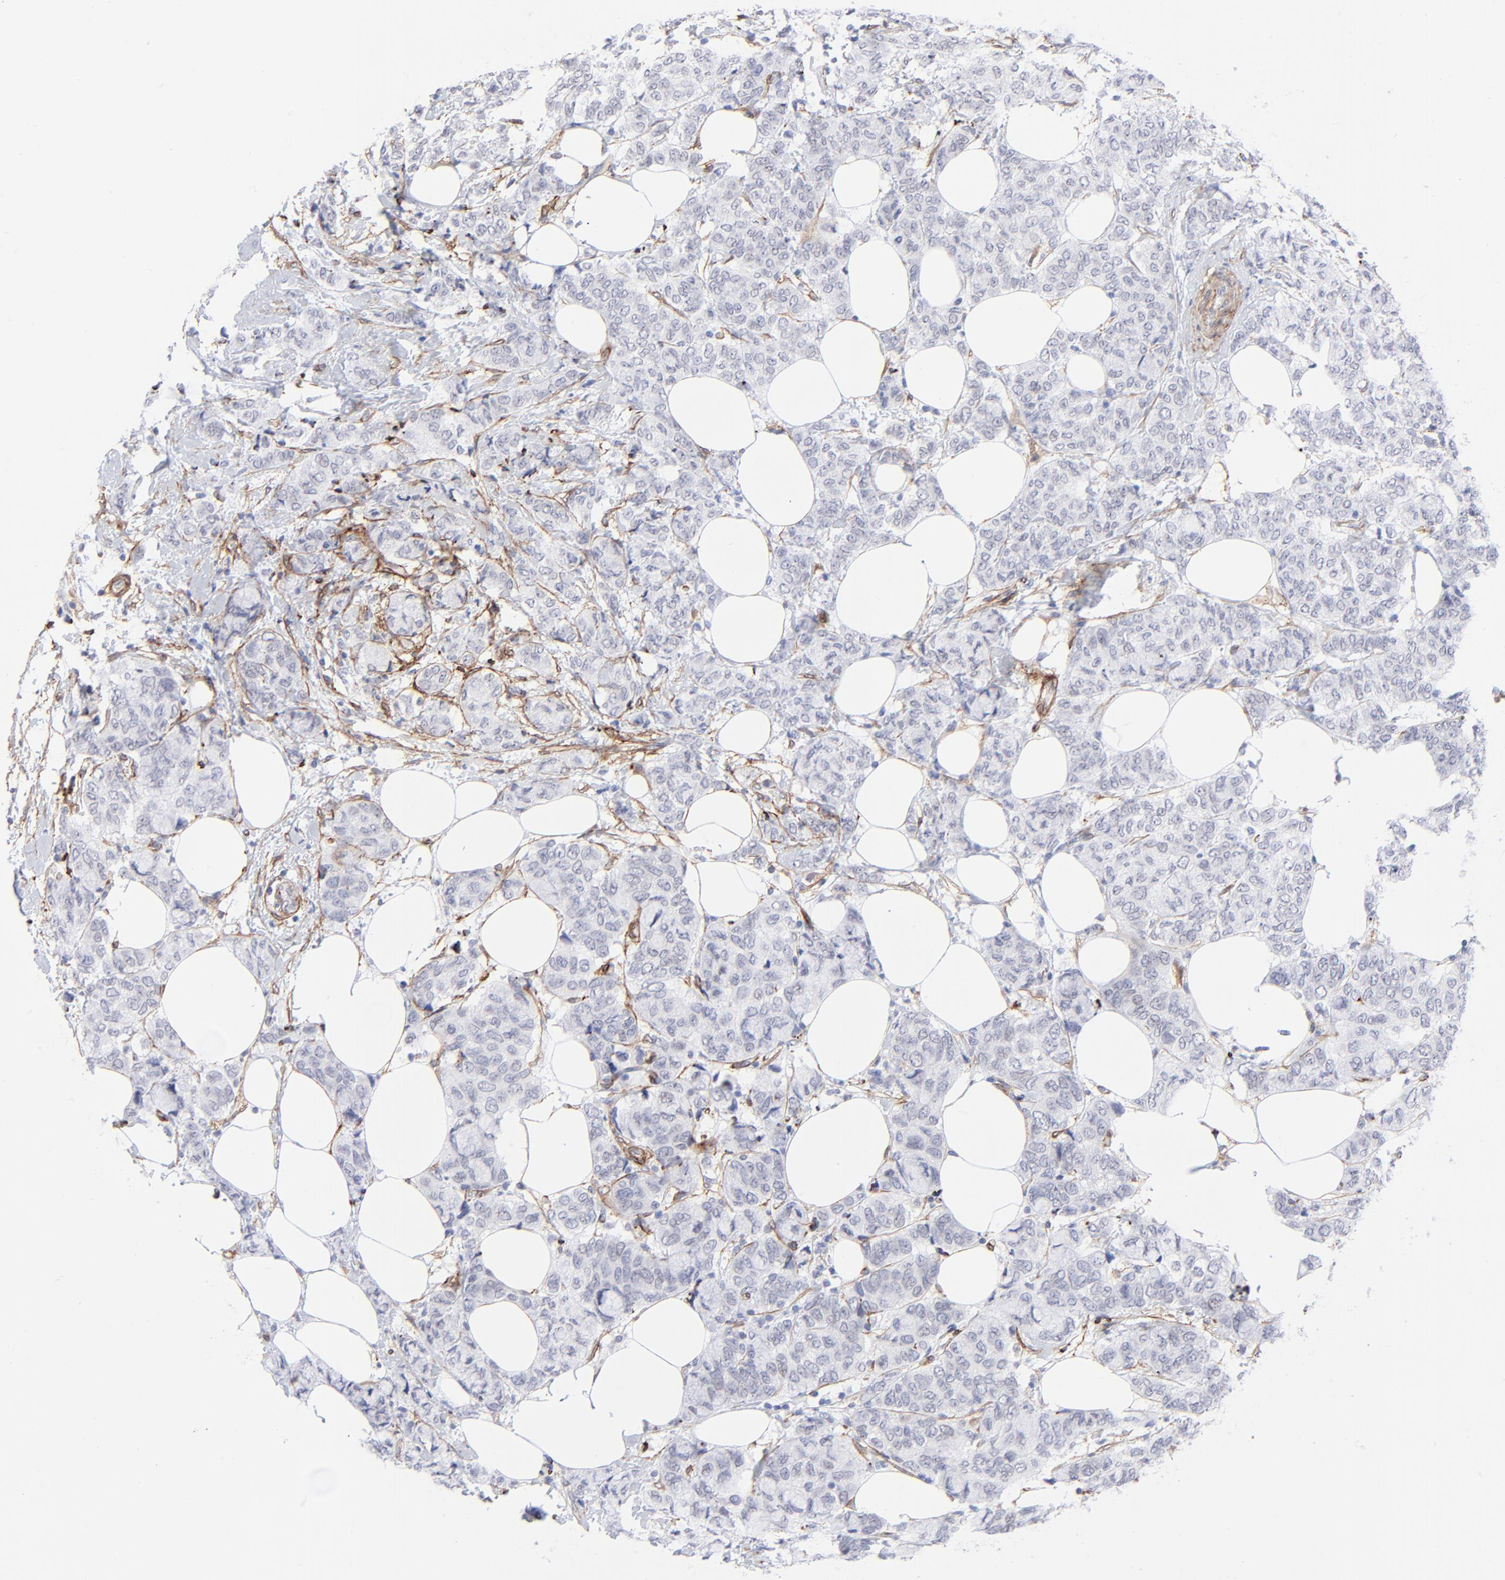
{"staining": {"intensity": "negative", "quantity": "none", "location": "none"}, "tissue": "breast cancer", "cell_type": "Tumor cells", "image_type": "cancer", "snomed": [{"axis": "morphology", "description": "Lobular carcinoma"}, {"axis": "topography", "description": "Breast"}], "caption": "The immunohistochemistry micrograph has no significant staining in tumor cells of lobular carcinoma (breast) tissue.", "gene": "PDGFRB", "patient": {"sex": "female", "age": 60}}